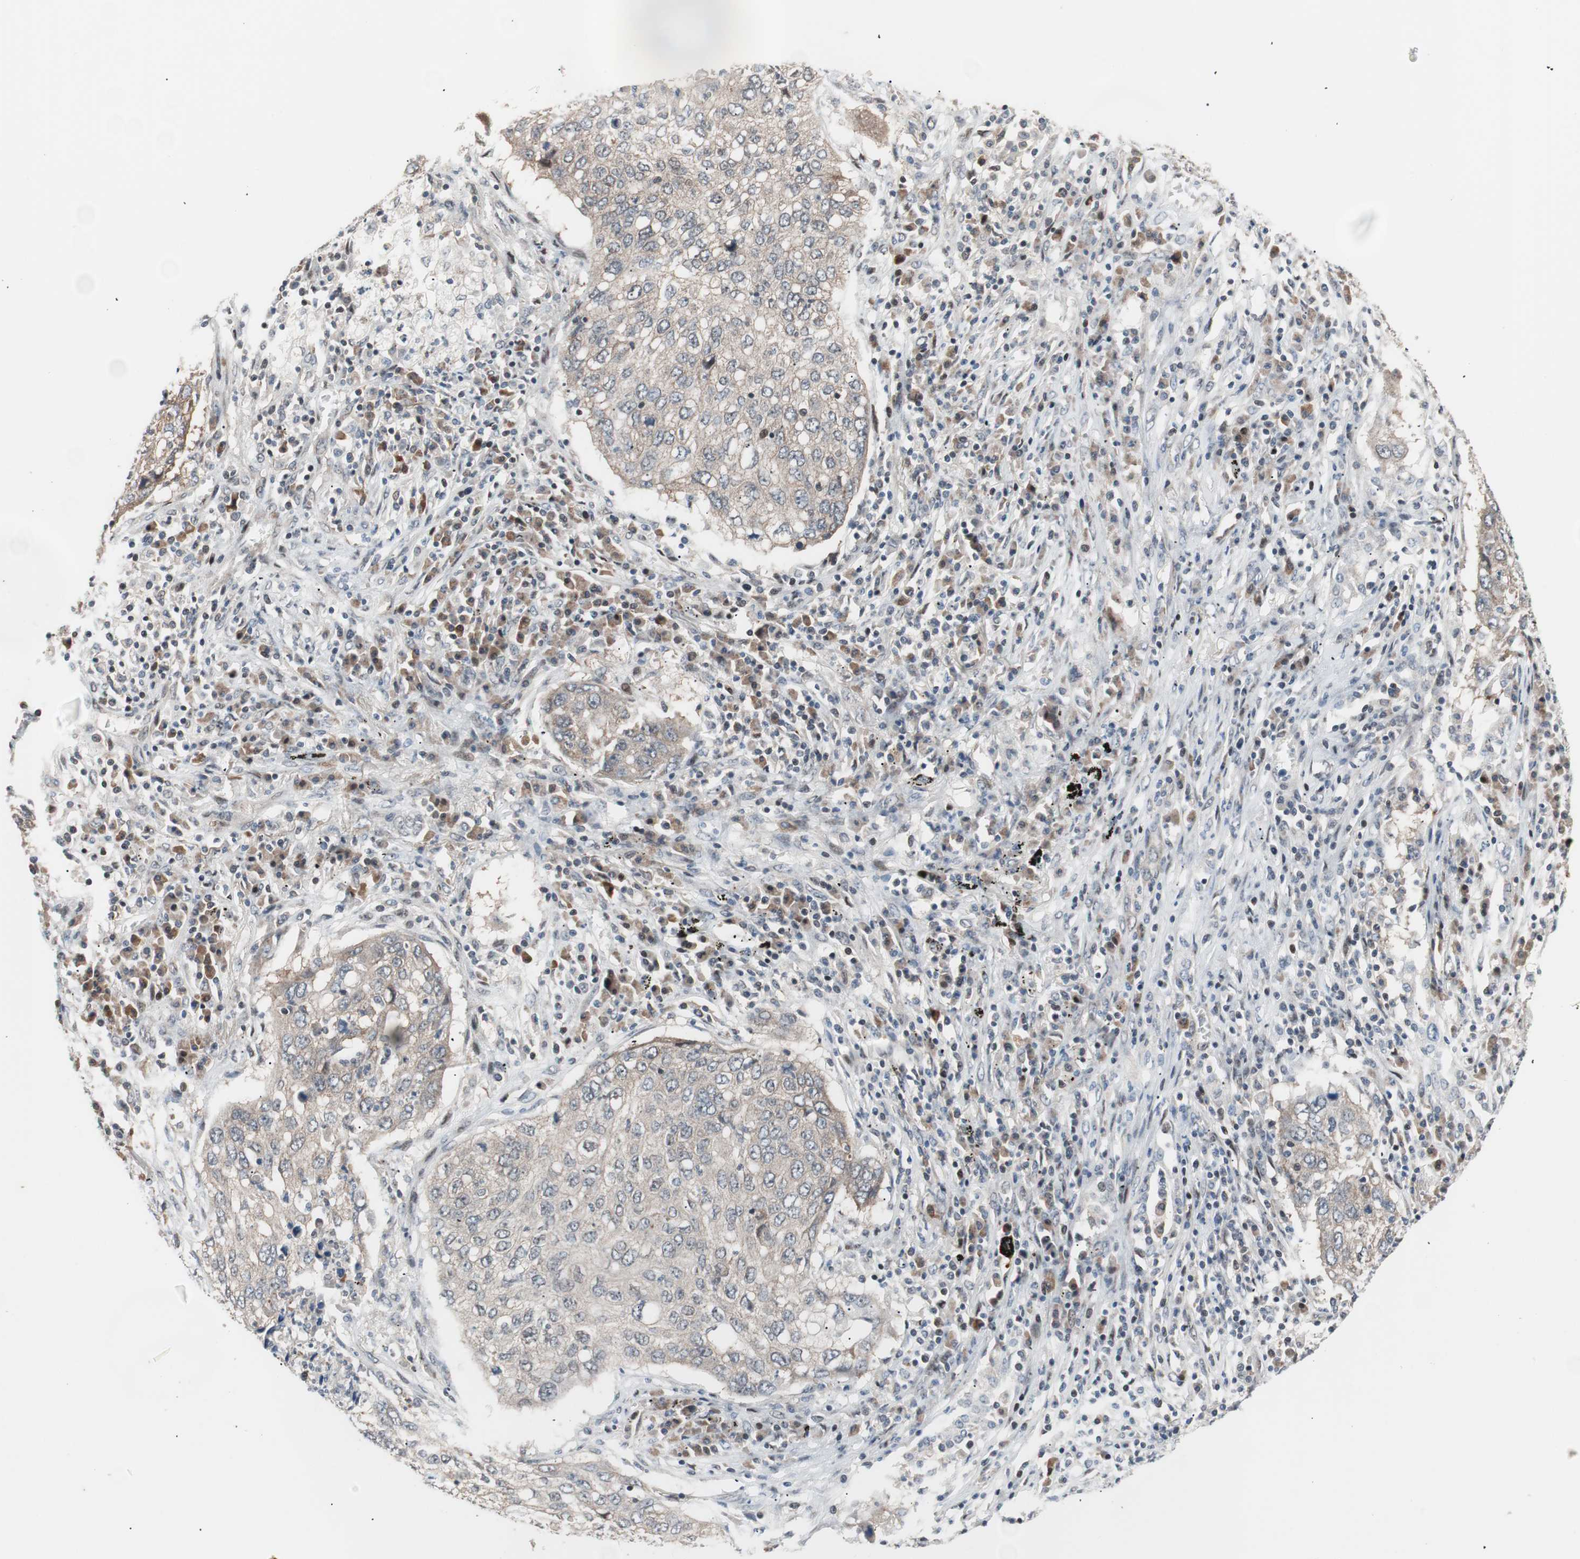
{"staining": {"intensity": "weak", "quantity": "<25%", "location": "cytoplasmic/membranous"}, "tissue": "lung cancer", "cell_type": "Tumor cells", "image_type": "cancer", "snomed": [{"axis": "morphology", "description": "Squamous cell carcinoma, NOS"}, {"axis": "topography", "description": "Lung"}], "caption": "This is an immunohistochemistry (IHC) micrograph of lung cancer (squamous cell carcinoma). There is no expression in tumor cells.", "gene": "POLH", "patient": {"sex": "female", "age": 63}}